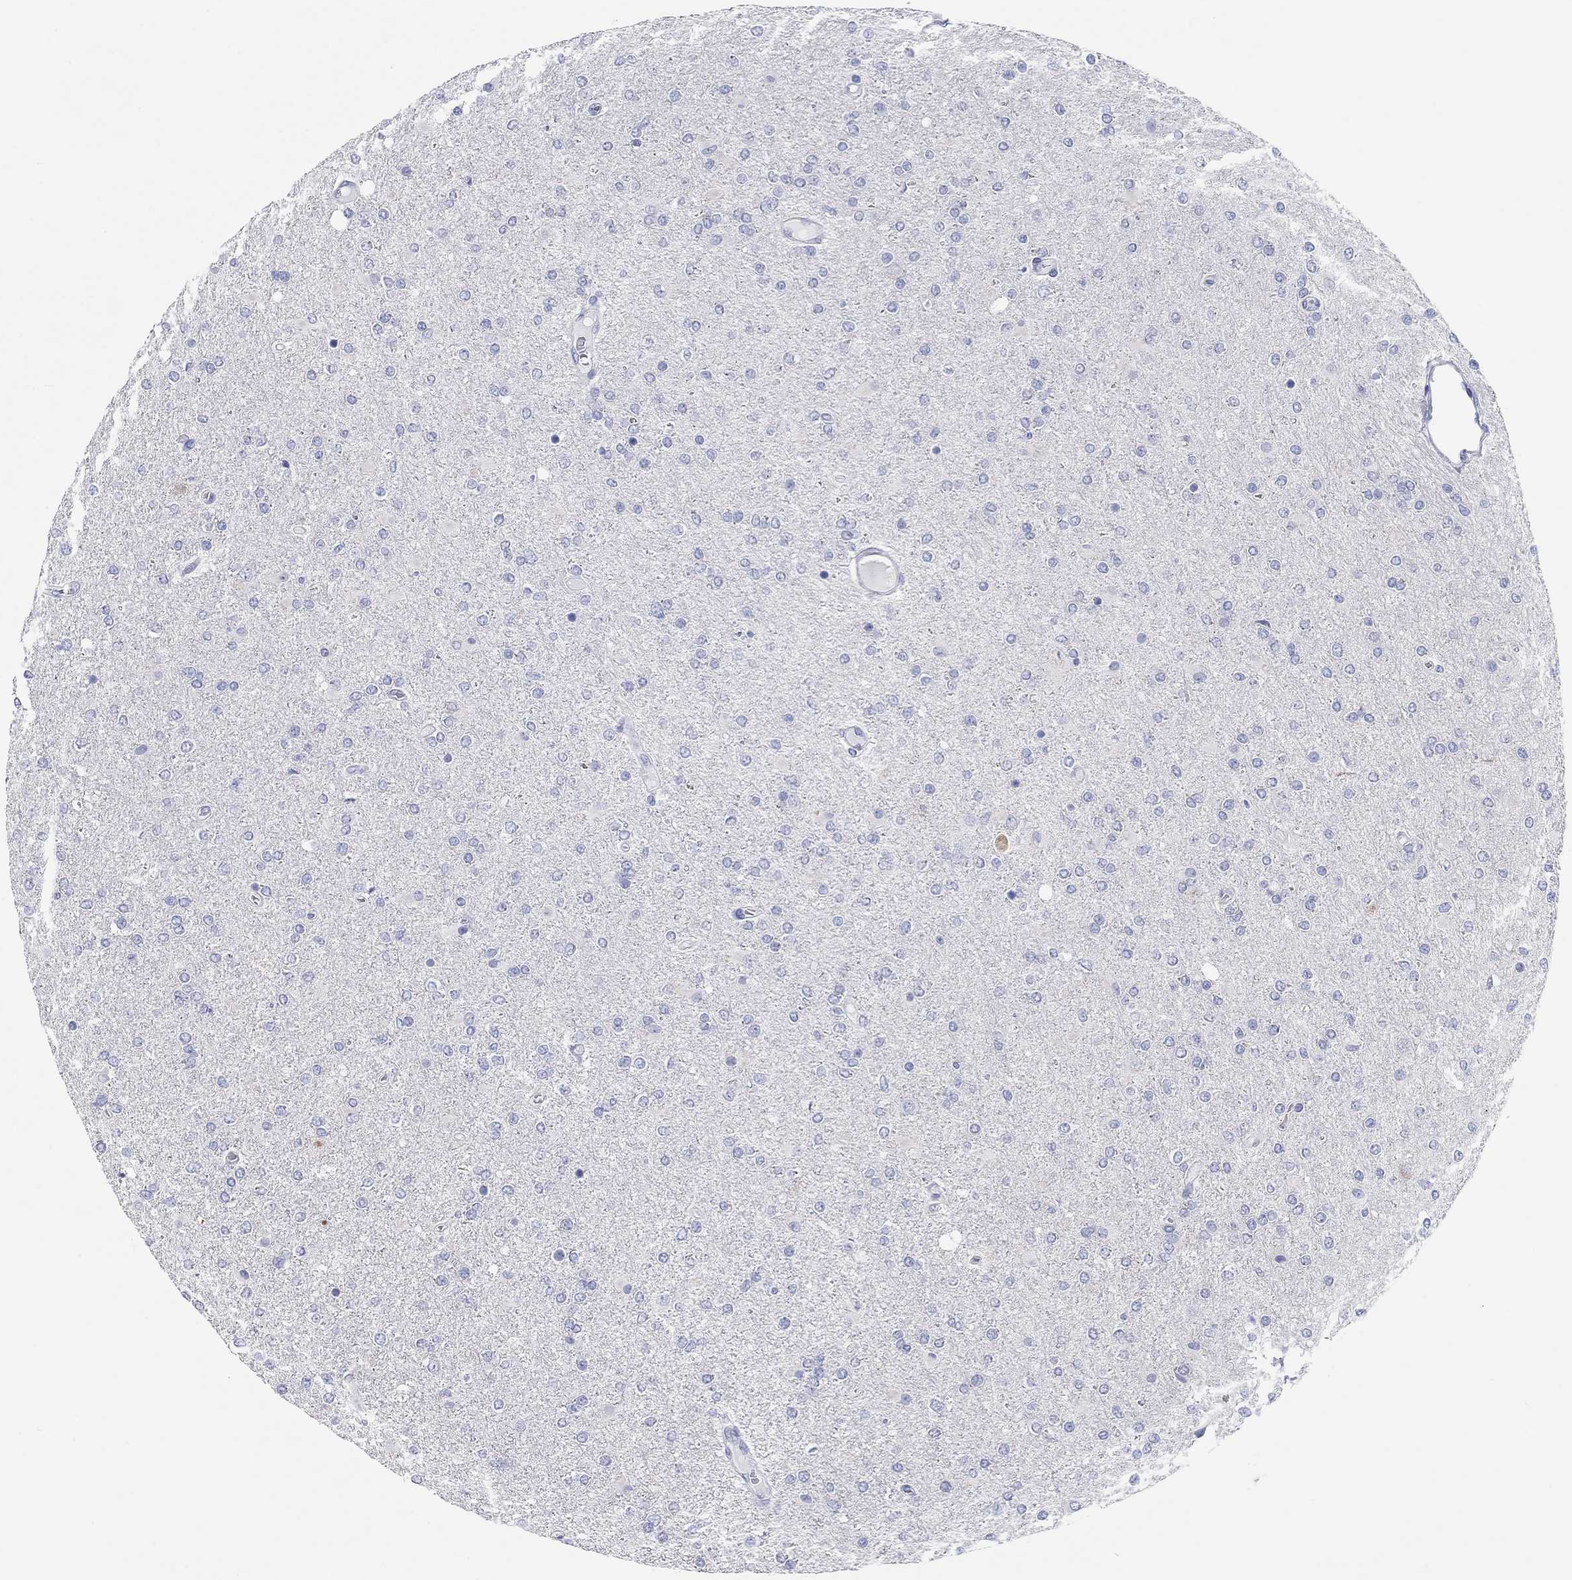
{"staining": {"intensity": "negative", "quantity": "none", "location": "none"}, "tissue": "glioma", "cell_type": "Tumor cells", "image_type": "cancer", "snomed": [{"axis": "morphology", "description": "Glioma, malignant, High grade"}, {"axis": "topography", "description": "Cerebral cortex"}], "caption": "Tumor cells show no significant staining in malignant high-grade glioma.", "gene": "CHI3L2", "patient": {"sex": "male", "age": 70}}